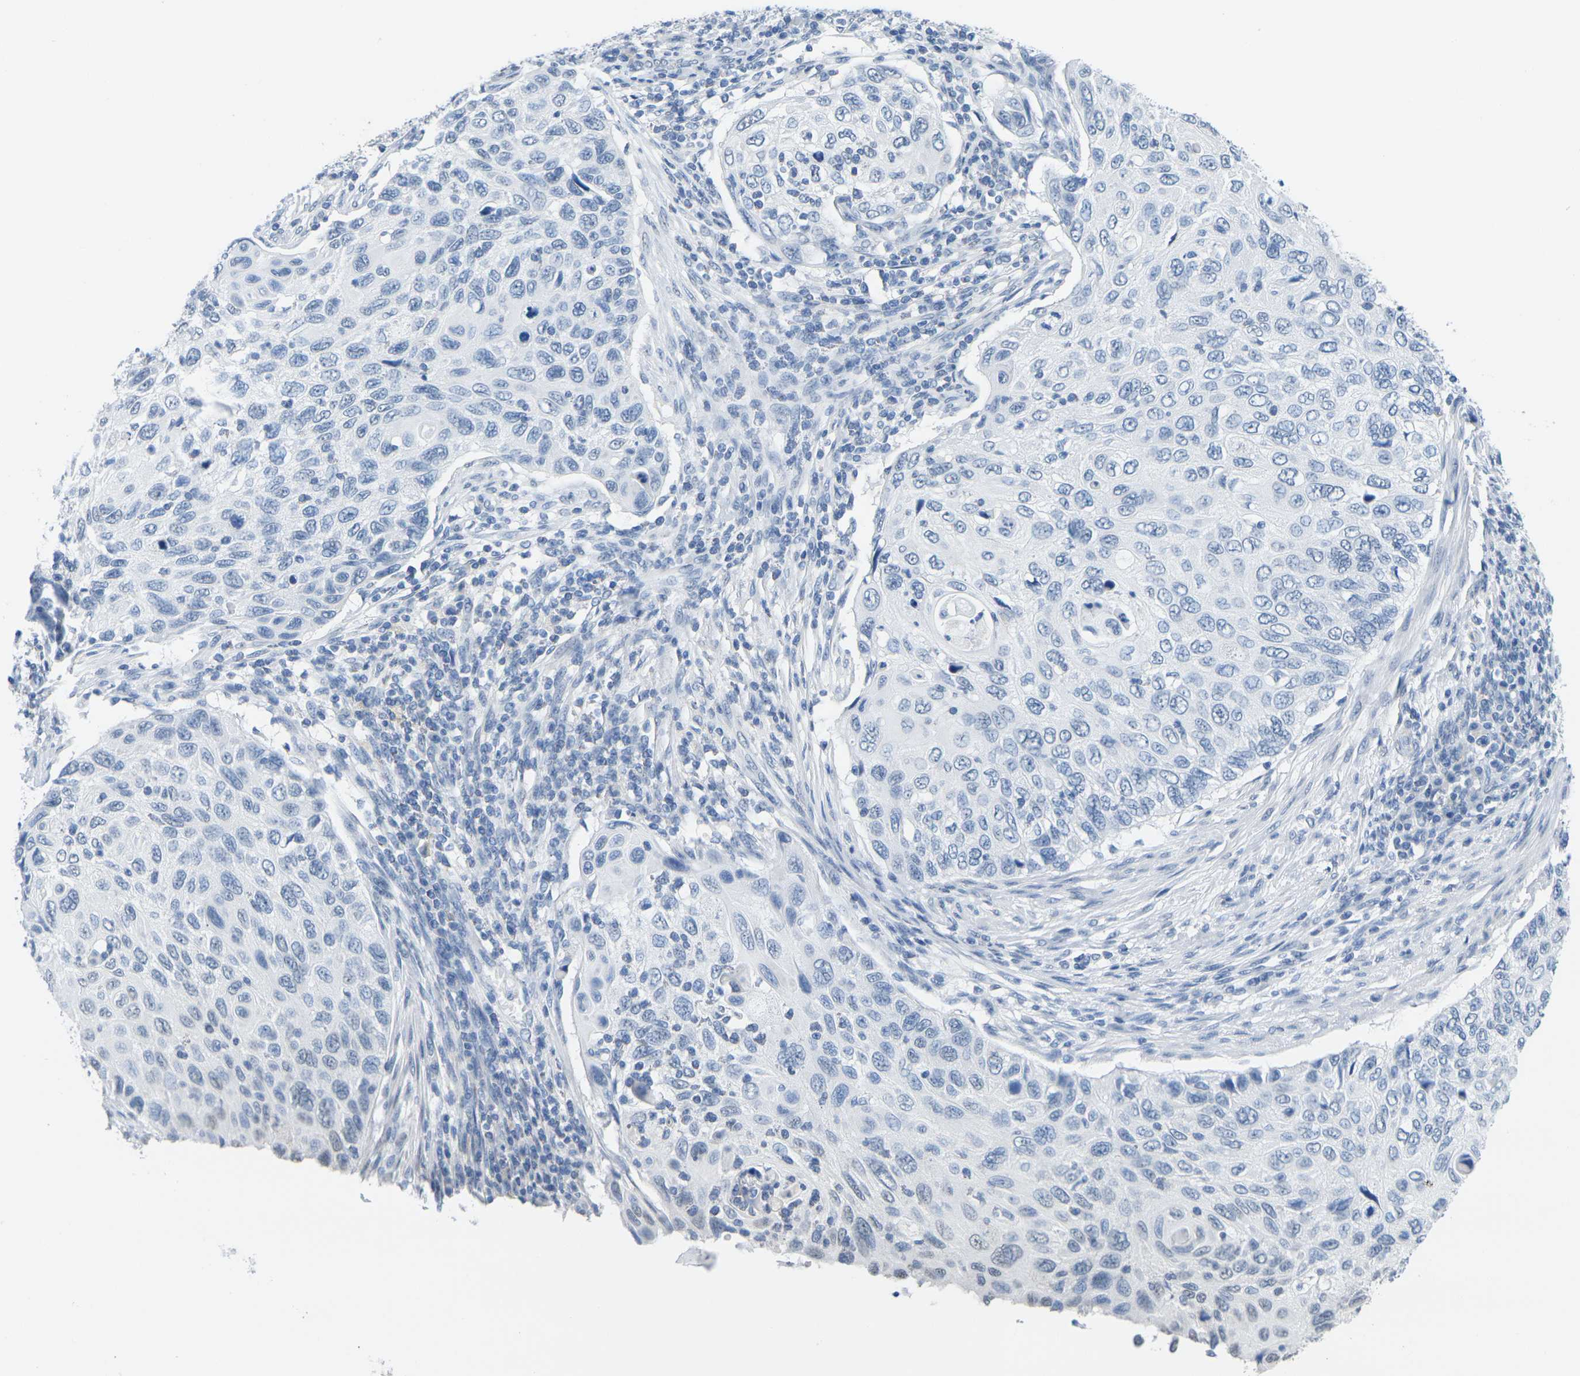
{"staining": {"intensity": "negative", "quantity": "none", "location": "none"}, "tissue": "cervical cancer", "cell_type": "Tumor cells", "image_type": "cancer", "snomed": [{"axis": "morphology", "description": "Squamous cell carcinoma, NOS"}, {"axis": "topography", "description": "Cervix"}], "caption": "A micrograph of human squamous cell carcinoma (cervical) is negative for staining in tumor cells.", "gene": "CTAG1A", "patient": {"sex": "female", "age": 70}}